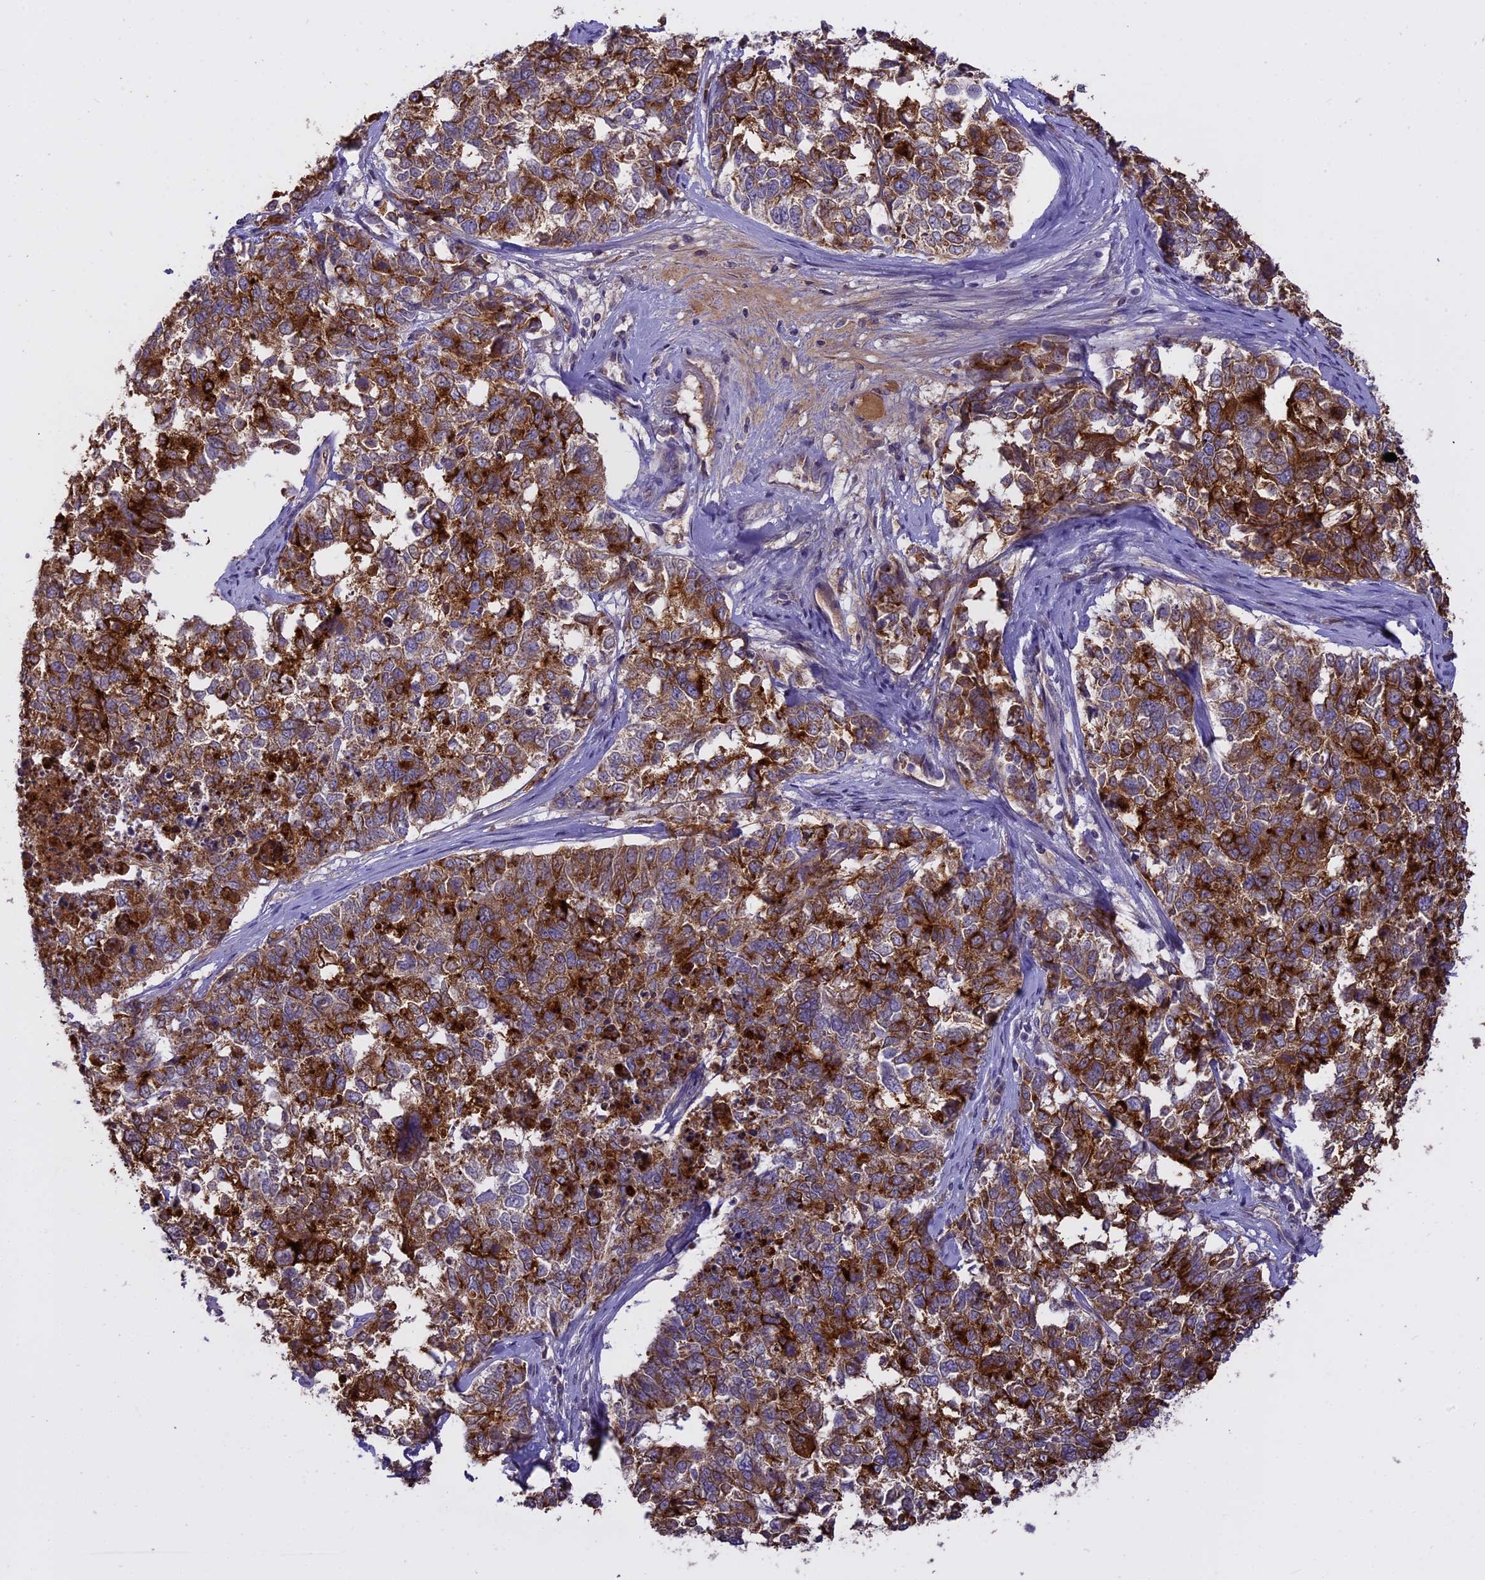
{"staining": {"intensity": "strong", "quantity": ">75%", "location": "cytoplasmic/membranous"}, "tissue": "cervical cancer", "cell_type": "Tumor cells", "image_type": "cancer", "snomed": [{"axis": "morphology", "description": "Squamous cell carcinoma, NOS"}, {"axis": "topography", "description": "Cervix"}], "caption": "Cervical squamous cell carcinoma stained with a protein marker displays strong staining in tumor cells.", "gene": "WFDC2", "patient": {"sex": "female", "age": 63}}